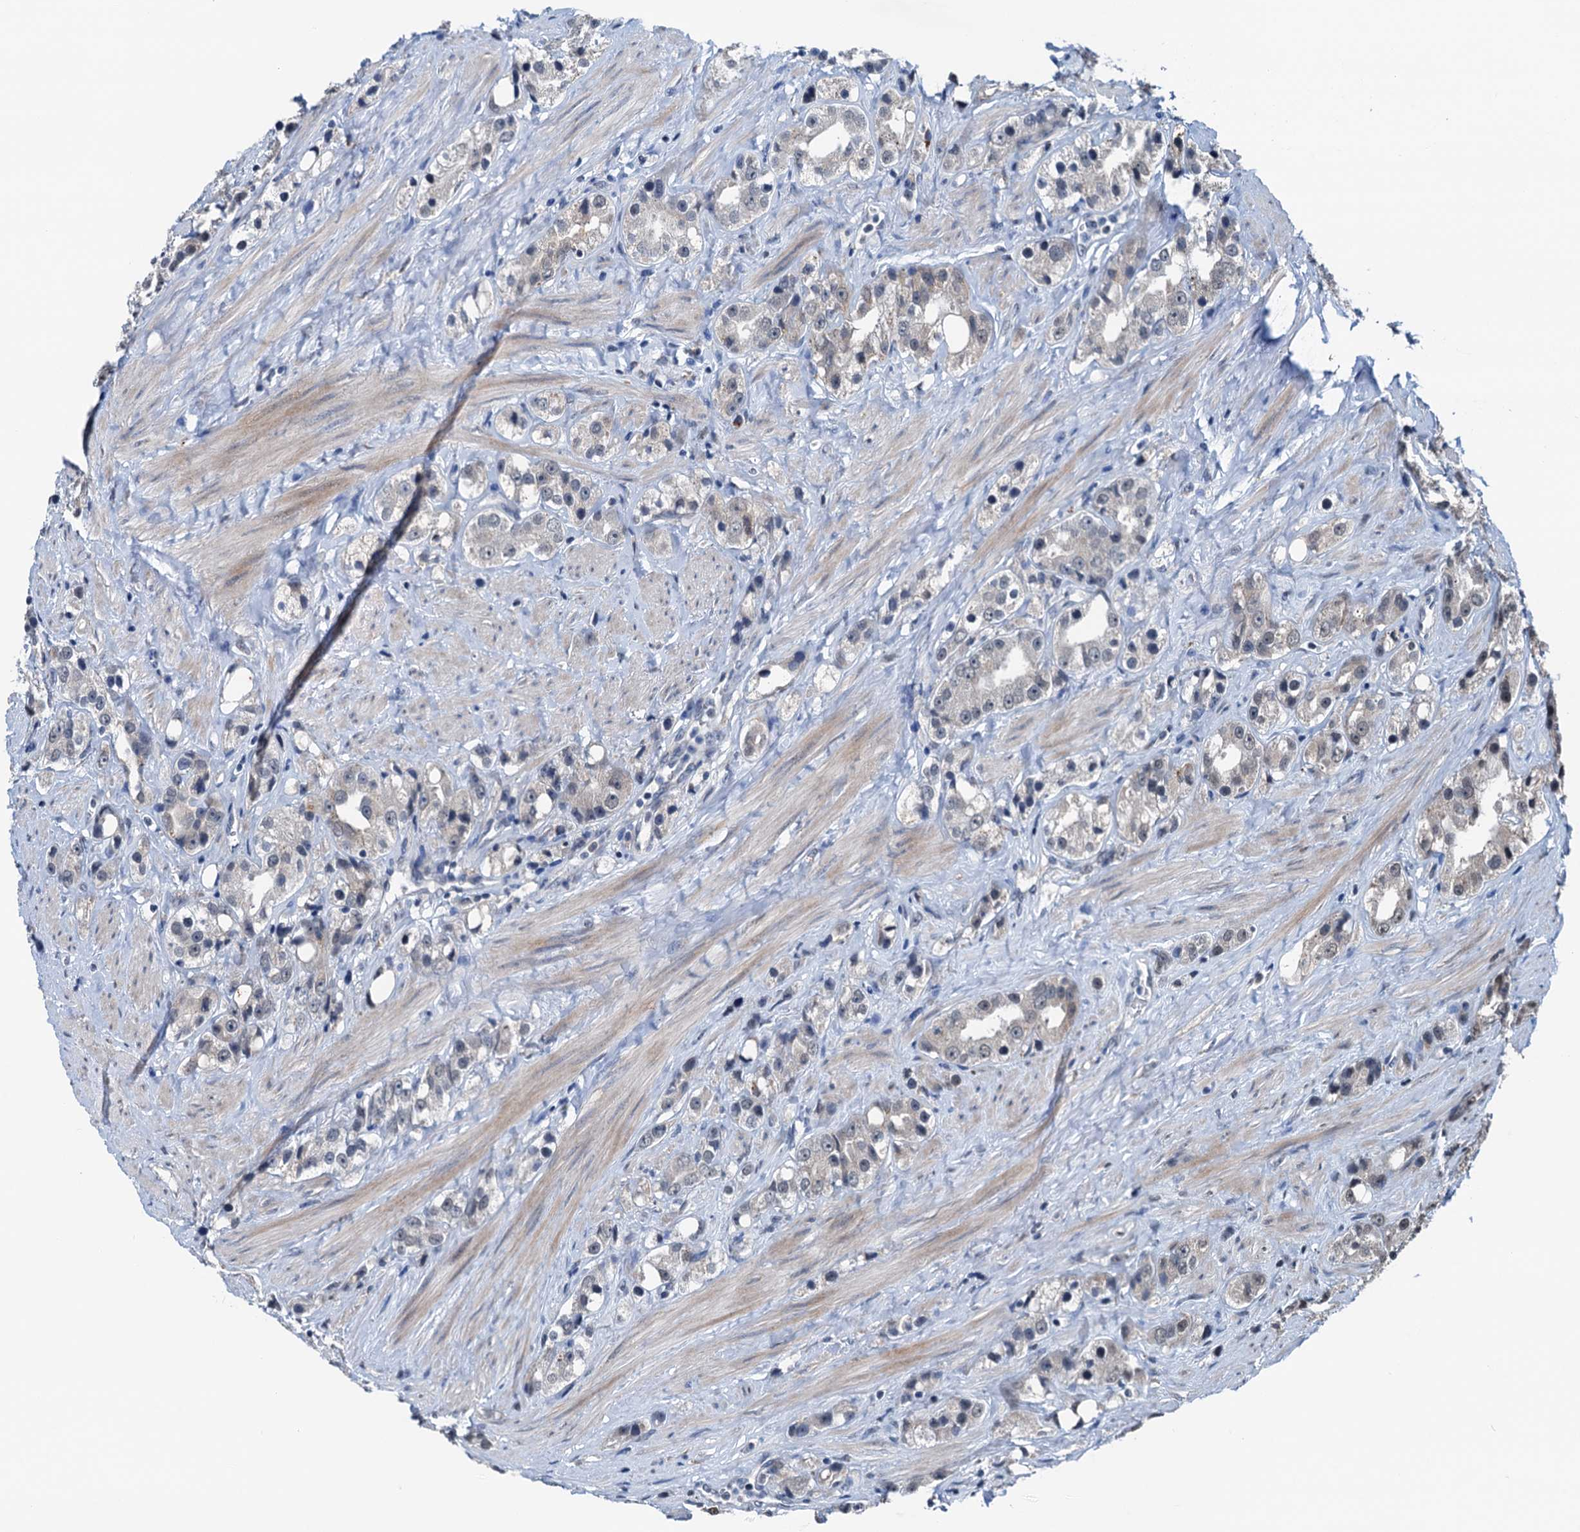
{"staining": {"intensity": "weak", "quantity": "<25%", "location": "cytoplasmic/membranous"}, "tissue": "prostate cancer", "cell_type": "Tumor cells", "image_type": "cancer", "snomed": [{"axis": "morphology", "description": "Adenocarcinoma, NOS"}, {"axis": "topography", "description": "Prostate"}], "caption": "Tumor cells are negative for protein expression in human prostate cancer.", "gene": "SHLD1", "patient": {"sex": "male", "age": 79}}